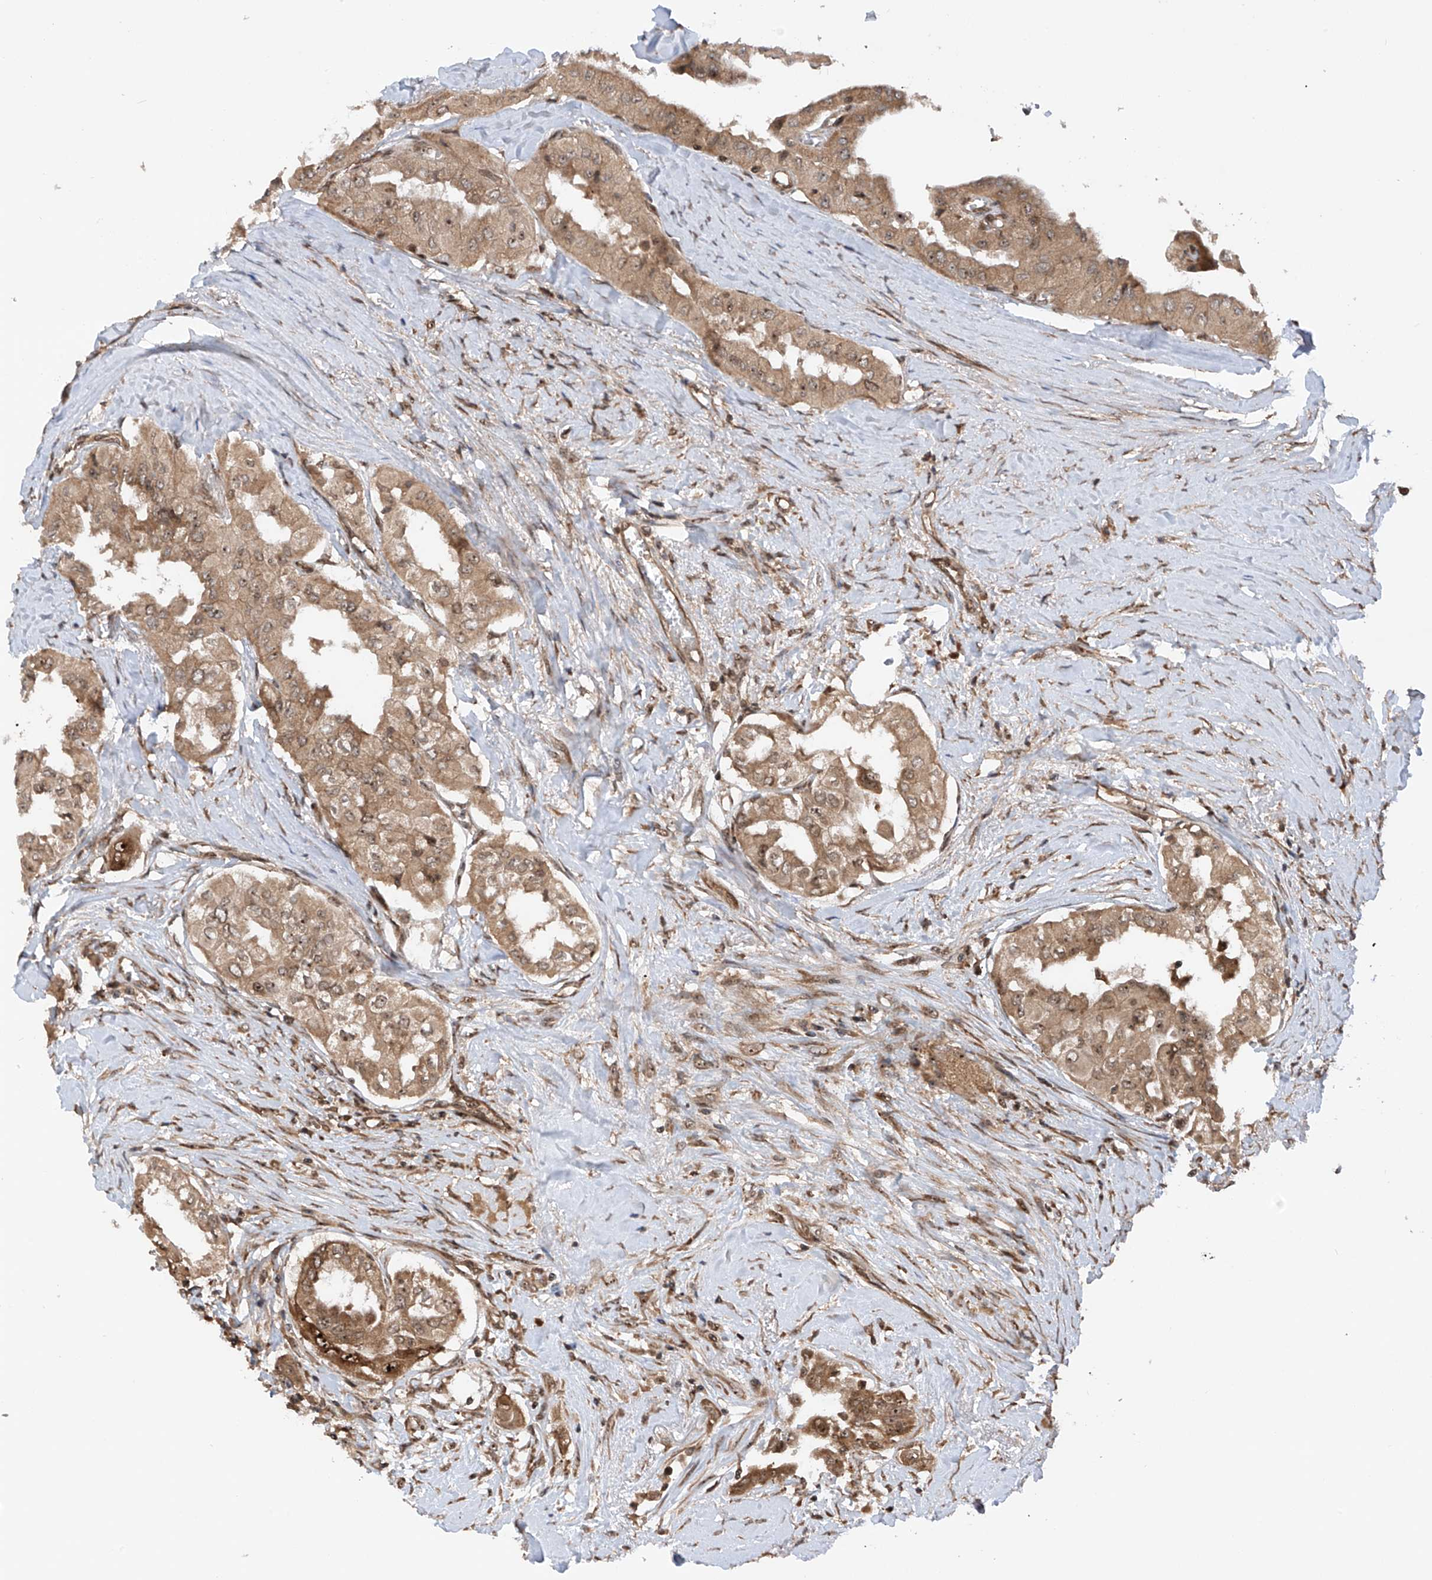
{"staining": {"intensity": "moderate", "quantity": ">75%", "location": "cytoplasmic/membranous,nuclear"}, "tissue": "thyroid cancer", "cell_type": "Tumor cells", "image_type": "cancer", "snomed": [{"axis": "morphology", "description": "Papillary adenocarcinoma, NOS"}, {"axis": "topography", "description": "Thyroid gland"}], "caption": "Human papillary adenocarcinoma (thyroid) stained with a brown dye reveals moderate cytoplasmic/membranous and nuclear positive staining in about >75% of tumor cells.", "gene": "C1orf131", "patient": {"sex": "female", "age": 59}}